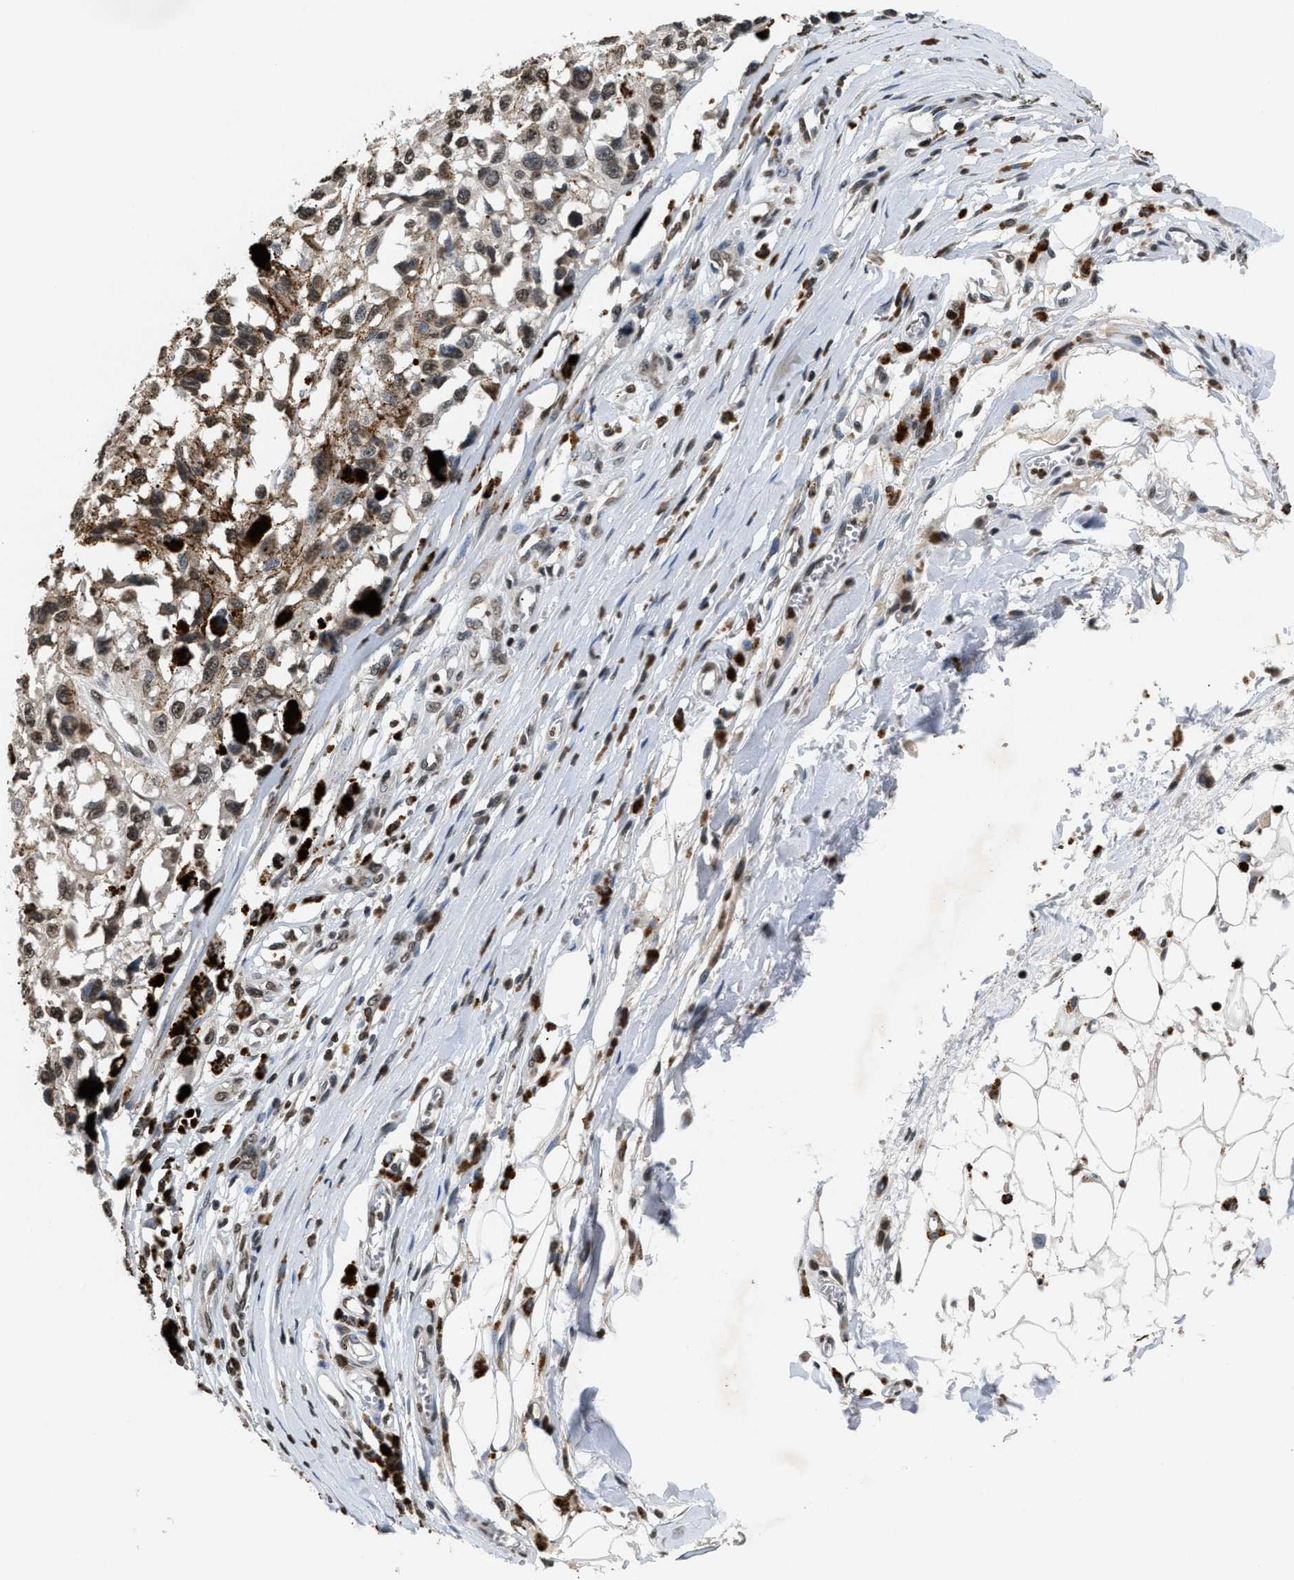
{"staining": {"intensity": "weak", "quantity": ">75%", "location": "cytoplasmic/membranous,nuclear"}, "tissue": "melanoma", "cell_type": "Tumor cells", "image_type": "cancer", "snomed": [{"axis": "morphology", "description": "Malignant melanoma, Metastatic site"}, {"axis": "topography", "description": "Lymph node"}], "caption": "DAB immunohistochemical staining of melanoma demonstrates weak cytoplasmic/membranous and nuclear protein staining in approximately >75% of tumor cells.", "gene": "DNASE1L3", "patient": {"sex": "male", "age": 59}}